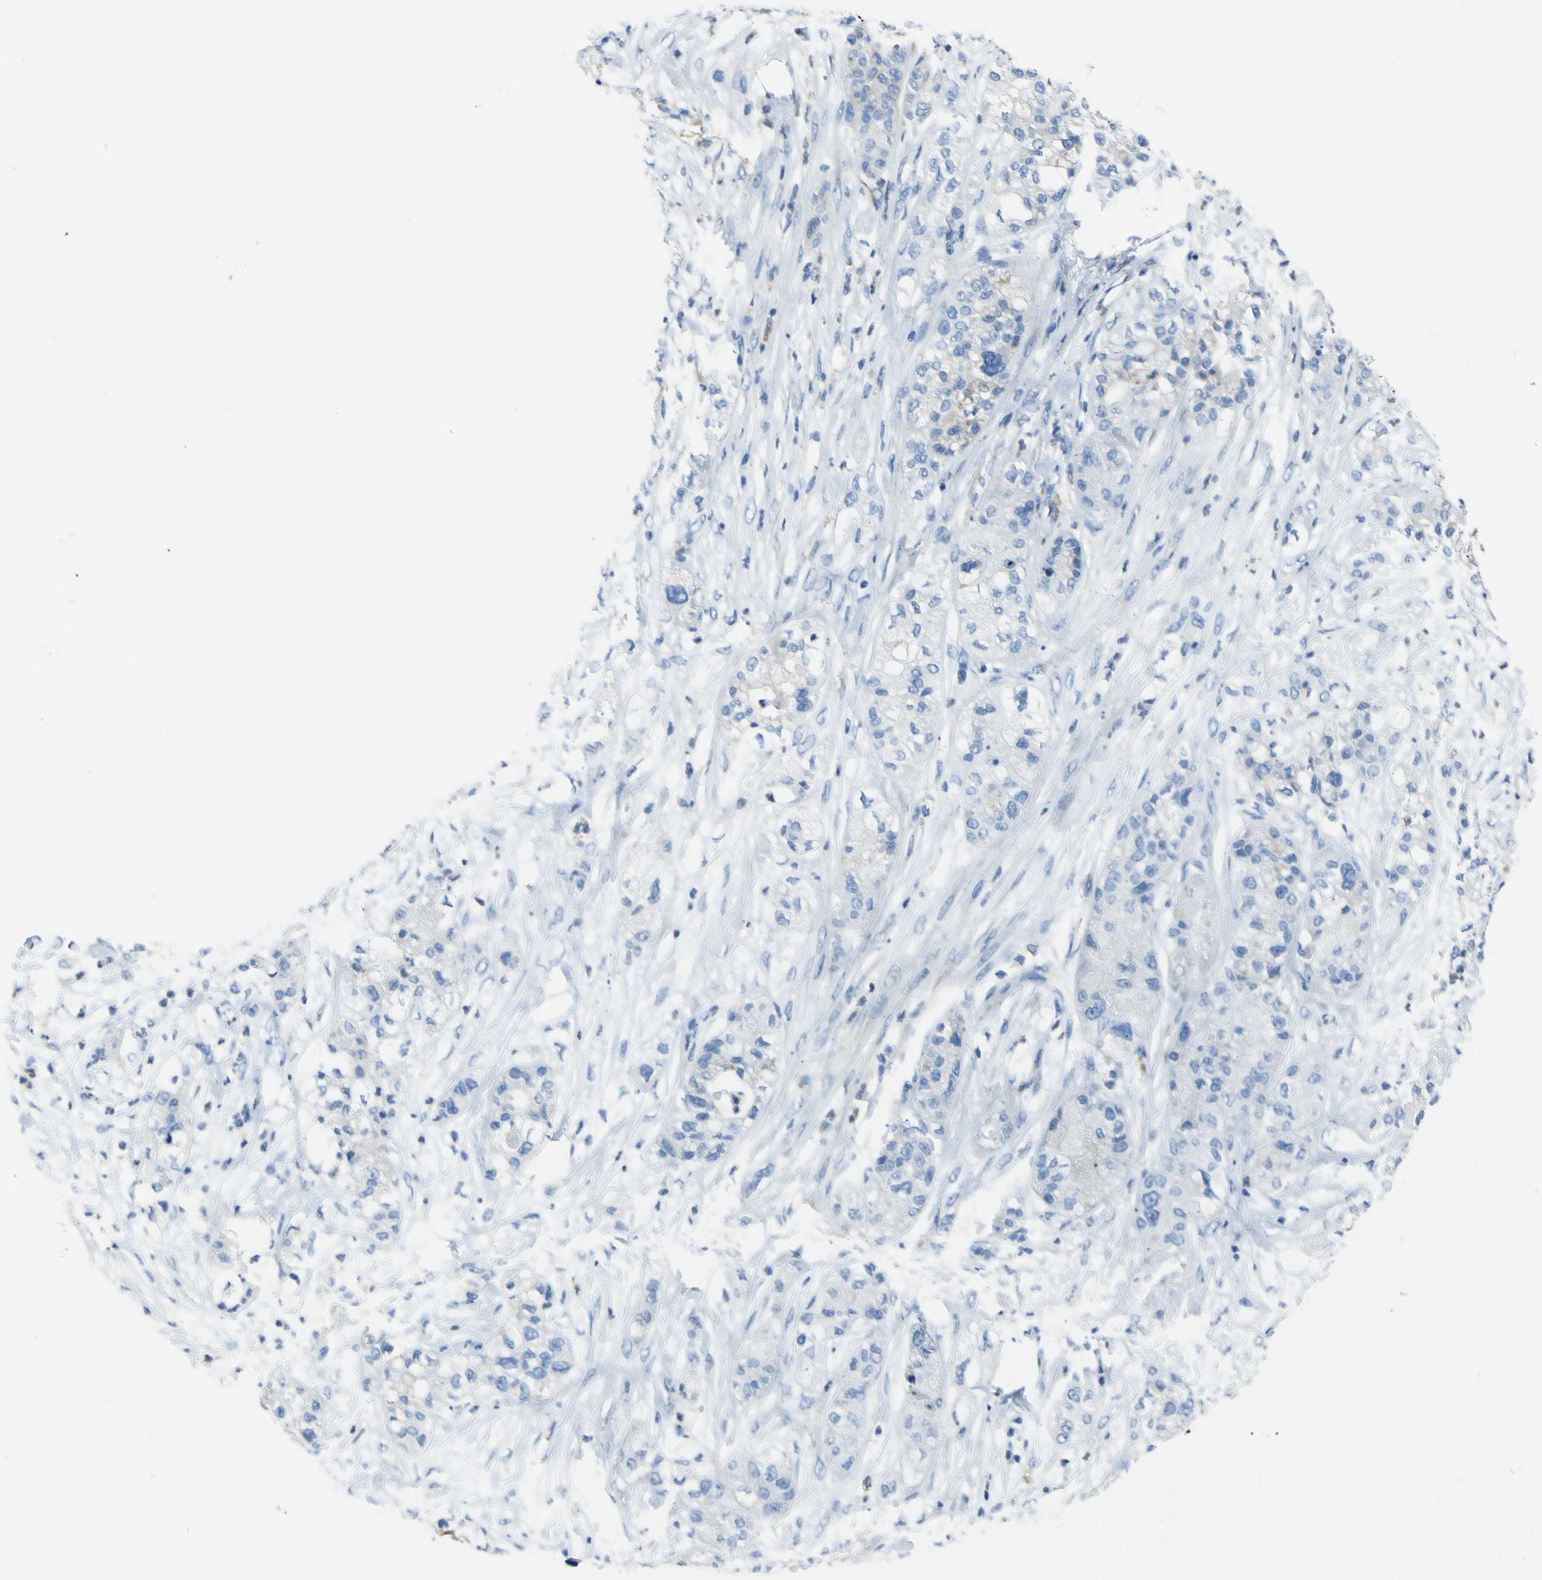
{"staining": {"intensity": "weak", "quantity": "<25%", "location": "cytoplasmic/membranous"}, "tissue": "pancreatic cancer", "cell_type": "Tumor cells", "image_type": "cancer", "snomed": [{"axis": "morphology", "description": "Adenocarcinoma, NOS"}, {"axis": "topography", "description": "Pancreas"}], "caption": "Photomicrograph shows no significant protein expression in tumor cells of pancreatic cancer (adenocarcinoma). (DAB (3,3'-diaminobenzidine) immunohistochemistry with hematoxylin counter stain).", "gene": "ACSL1", "patient": {"sex": "female", "age": 78}}